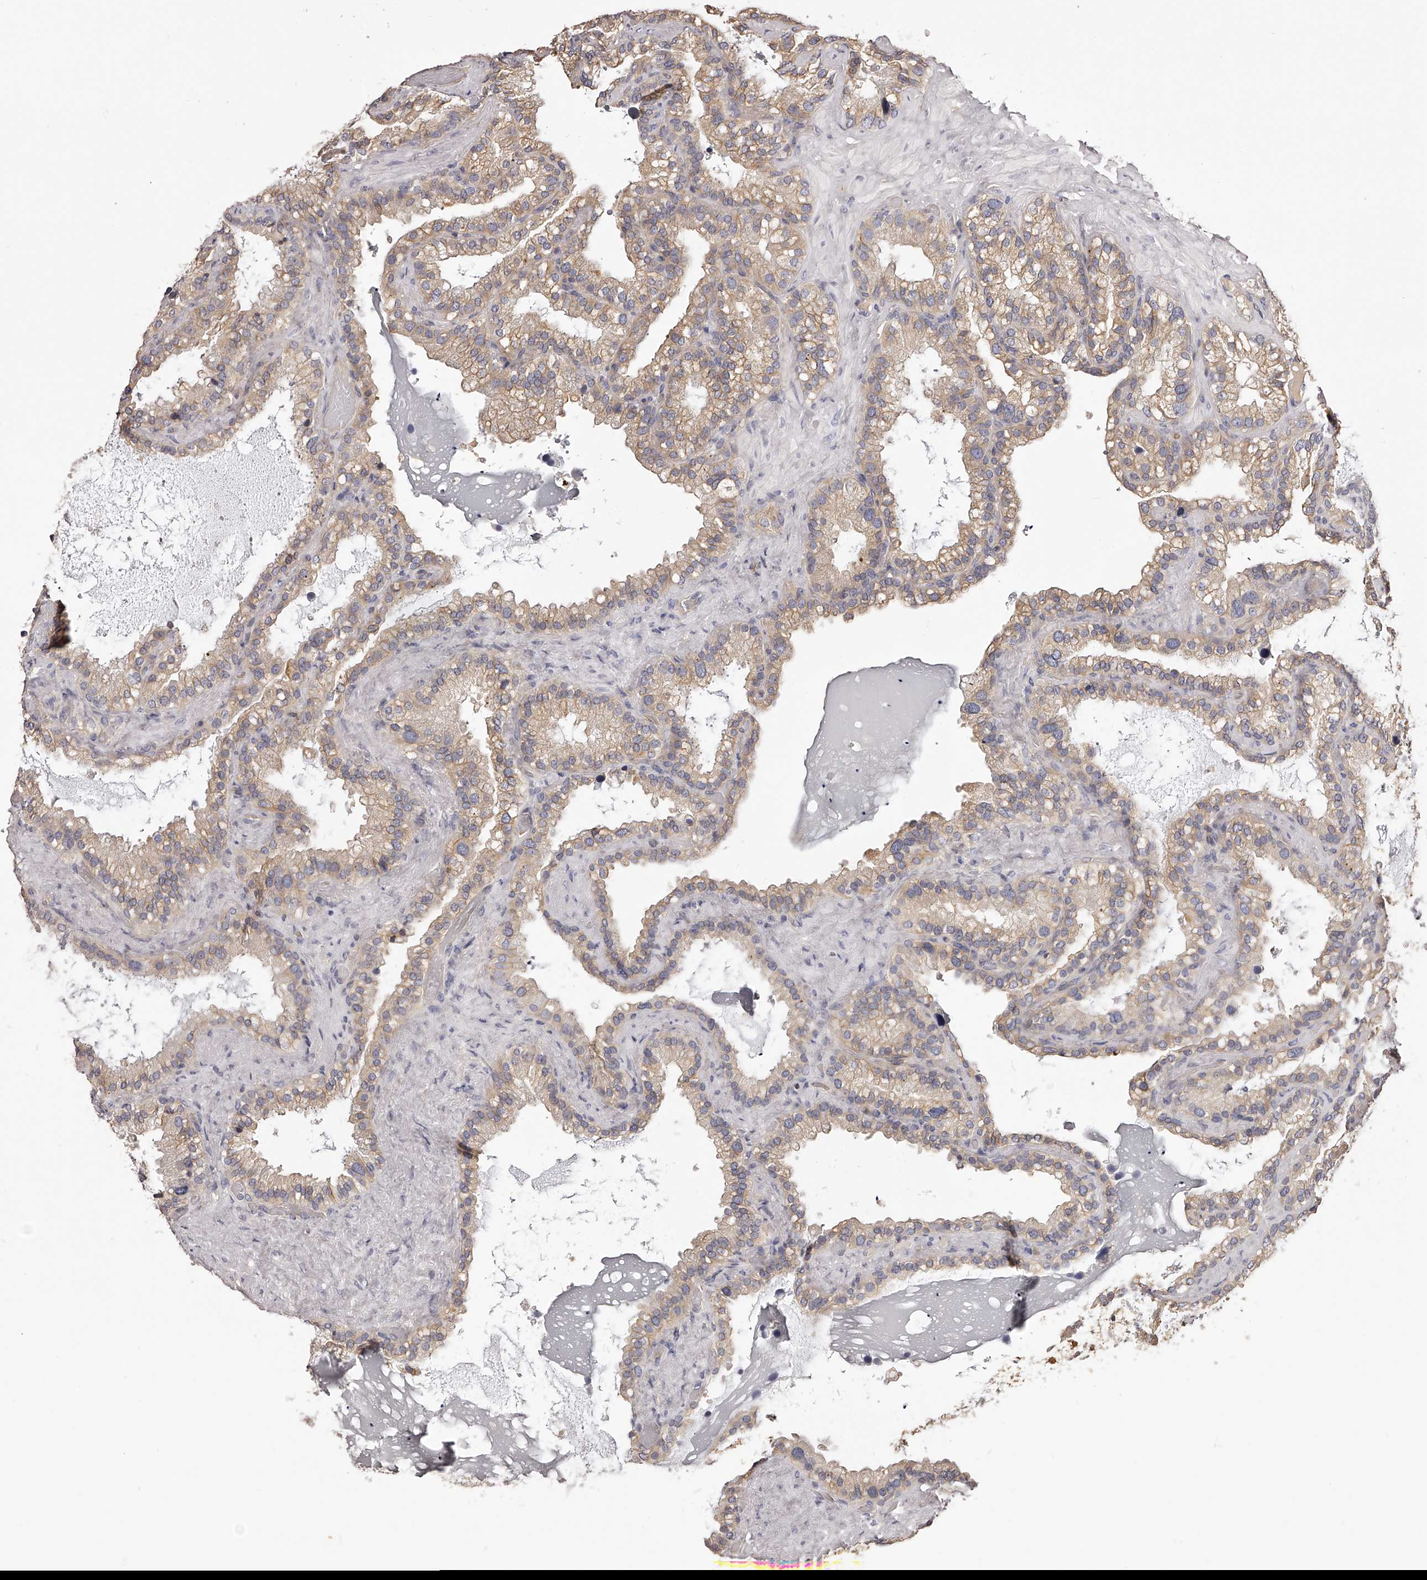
{"staining": {"intensity": "moderate", "quantity": "25%-75%", "location": "cytoplasmic/membranous"}, "tissue": "seminal vesicle", "cell_type": "Glandular cells", "image_type": "normal", "snomed": [{"axis": "morphology", "description": "Normal tissue, NOS"}, {"axis": "topography", "description": "Prostate"}, {"axis": "topography", "description": "Seminal veicle"}], "caption": "A micrograph showing moderate cytoplasmic/membranous staining in approximately 25%-75% of glandular cells in unremarkable seminal vesicle, as visualized by brown immunohistochemical staining.", "gene": "LTV1", "patient": {"sex": "male", "age": 68}}